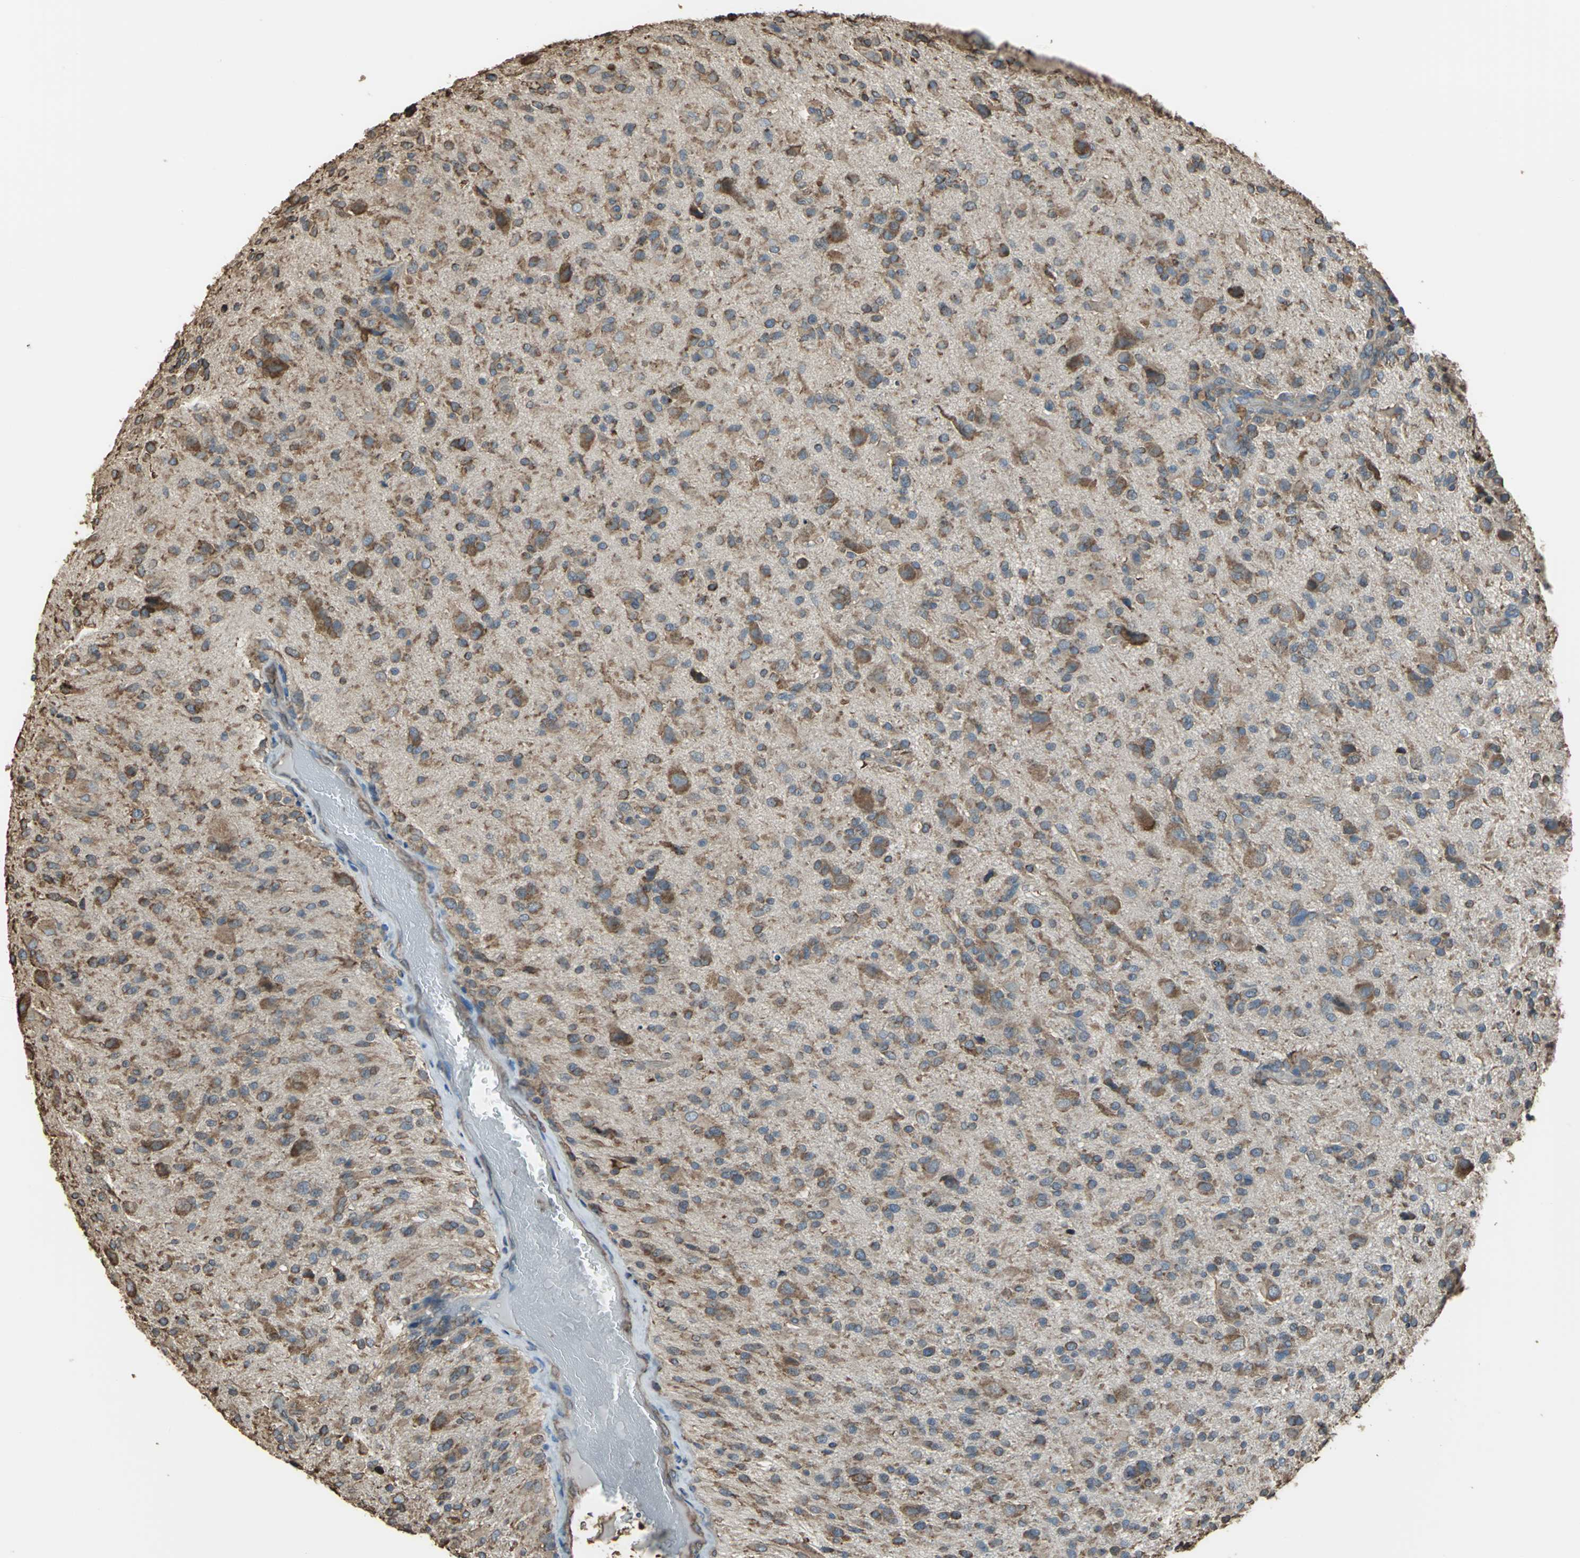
{"staining": {"intensity": "strong", "quantity": "25%-75%", "location": "cytoplasmic/membranous"}, "tissue": "glioma", "cell_type": "Tumor cells", "image_type": "cancer", "snomed": [{"axis": "morphology", "description": "Glioma, malignant, High grade"}, {"axis": "topography", "description": "Brain"}], "caption": "Glioma tissue displays strong cytoplasmic/membranous expression in approximately 25%-75% of tumor cells, visualized by immunohistochemistry. The staining is performed using DAB brown chromogen to label protein expression. The nuclei are counter-stained blue using hematoxylin.", "gene": "GPANK1", "patient": {"sex": "male", "age": 71}}